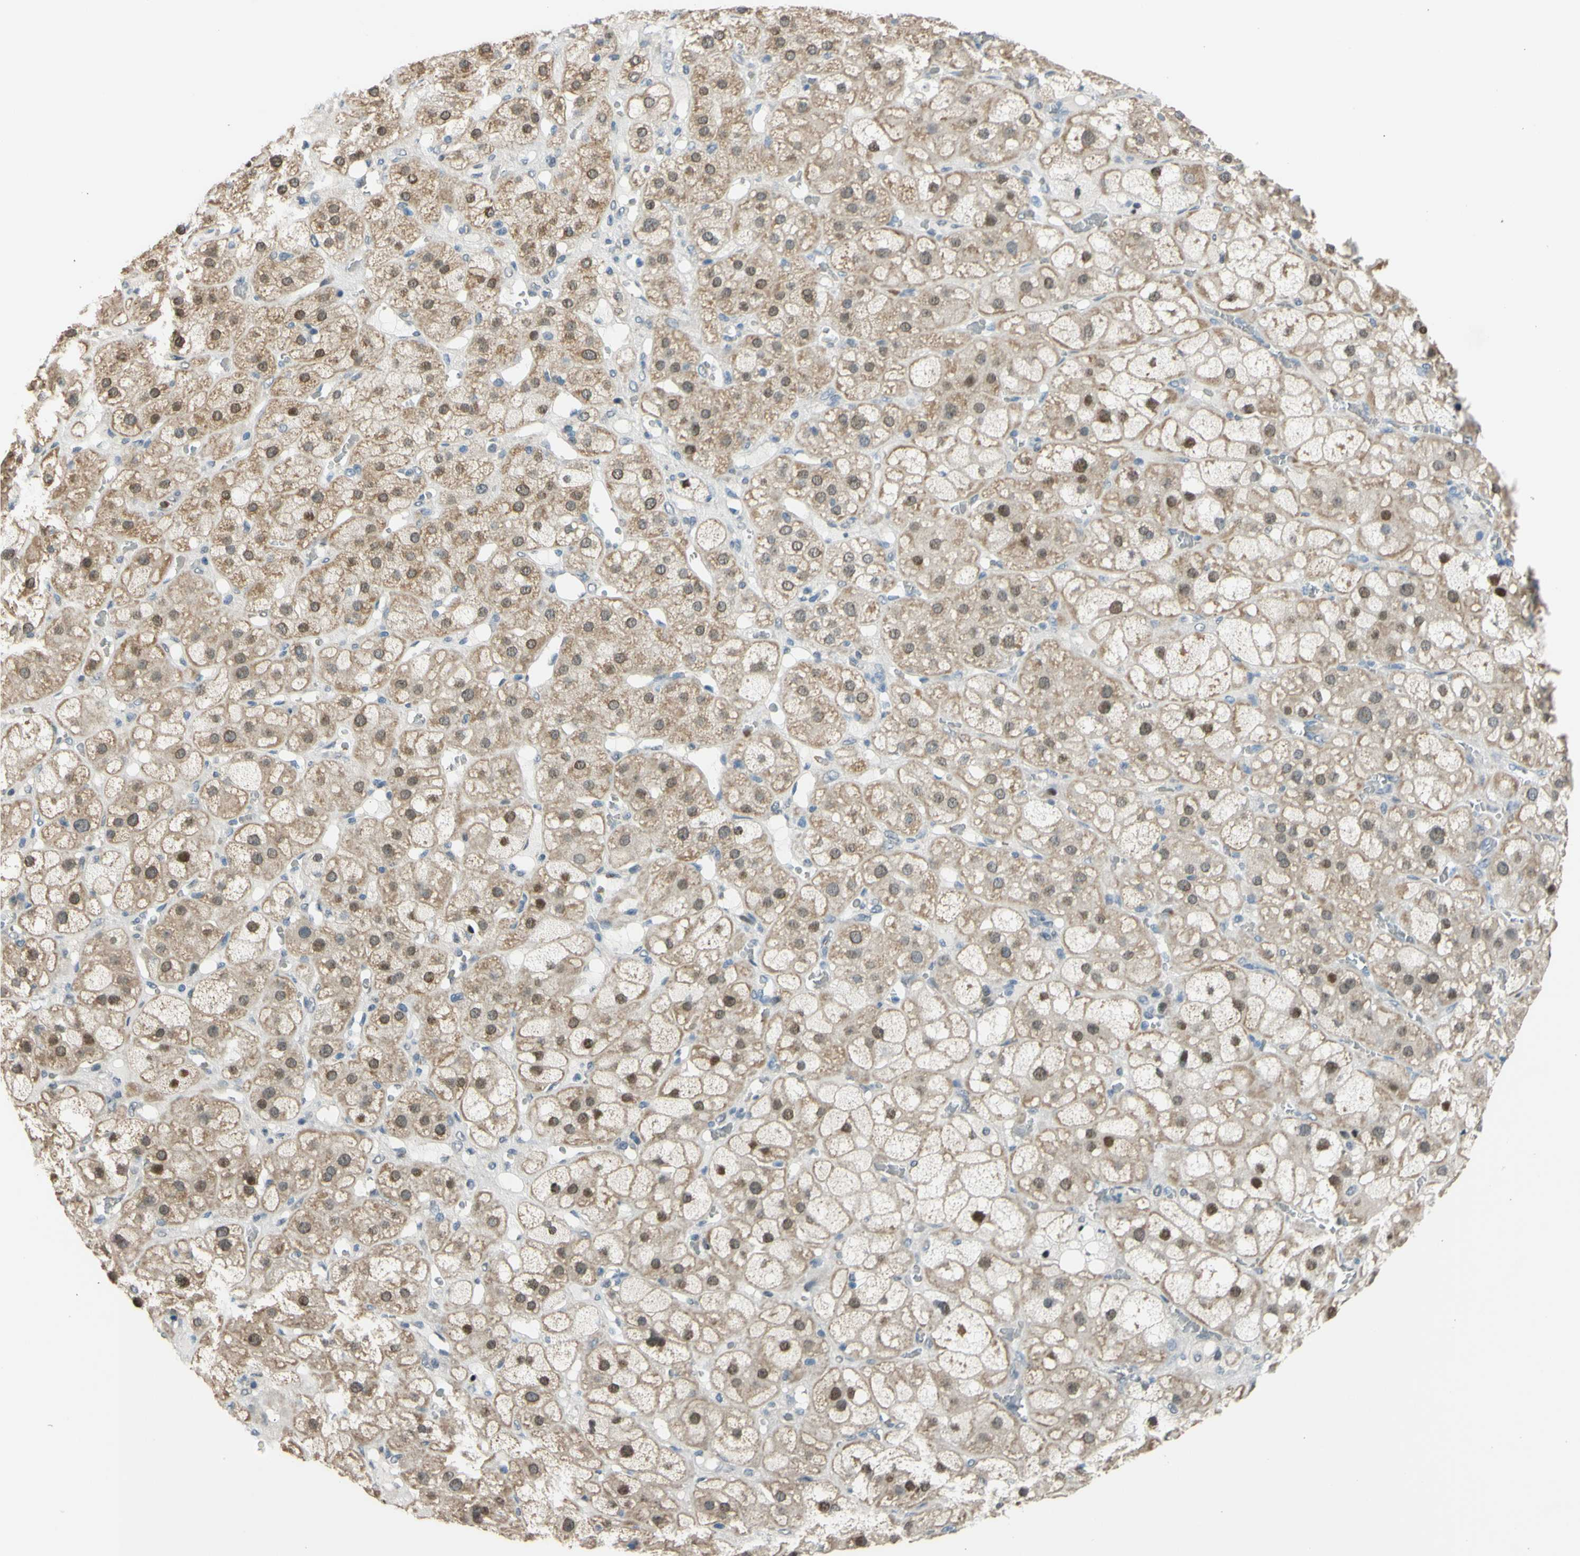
{"staining": {"intensity": "strong", "quantity": "<25%", "location": "cytoplasmic/membranous,nuclear"}, "tissue": "adrenal gland", "cell_type": "Glandular cells", "image_type": "normal", "snomed": [{"axis": "morphology", "description": "Normal tissue, NOS"}, {"axis": "topography", "description": "Adrenal gland"}], "caption": "Immunohistochemistry (IHC) (DAB (3,3'-diaminobenzidine)) staining of unremarkable adrenal gland reveals strong cytoplasmic/membranous,nuclear protein positivity in about <25% of glandular cells. (DAB (3,3'-diaminobenzidine) = brown stain, brightfield microscopy at high magnification).", "gene": "ZNF184", "patient": {"sex": "female", "age": 47}}